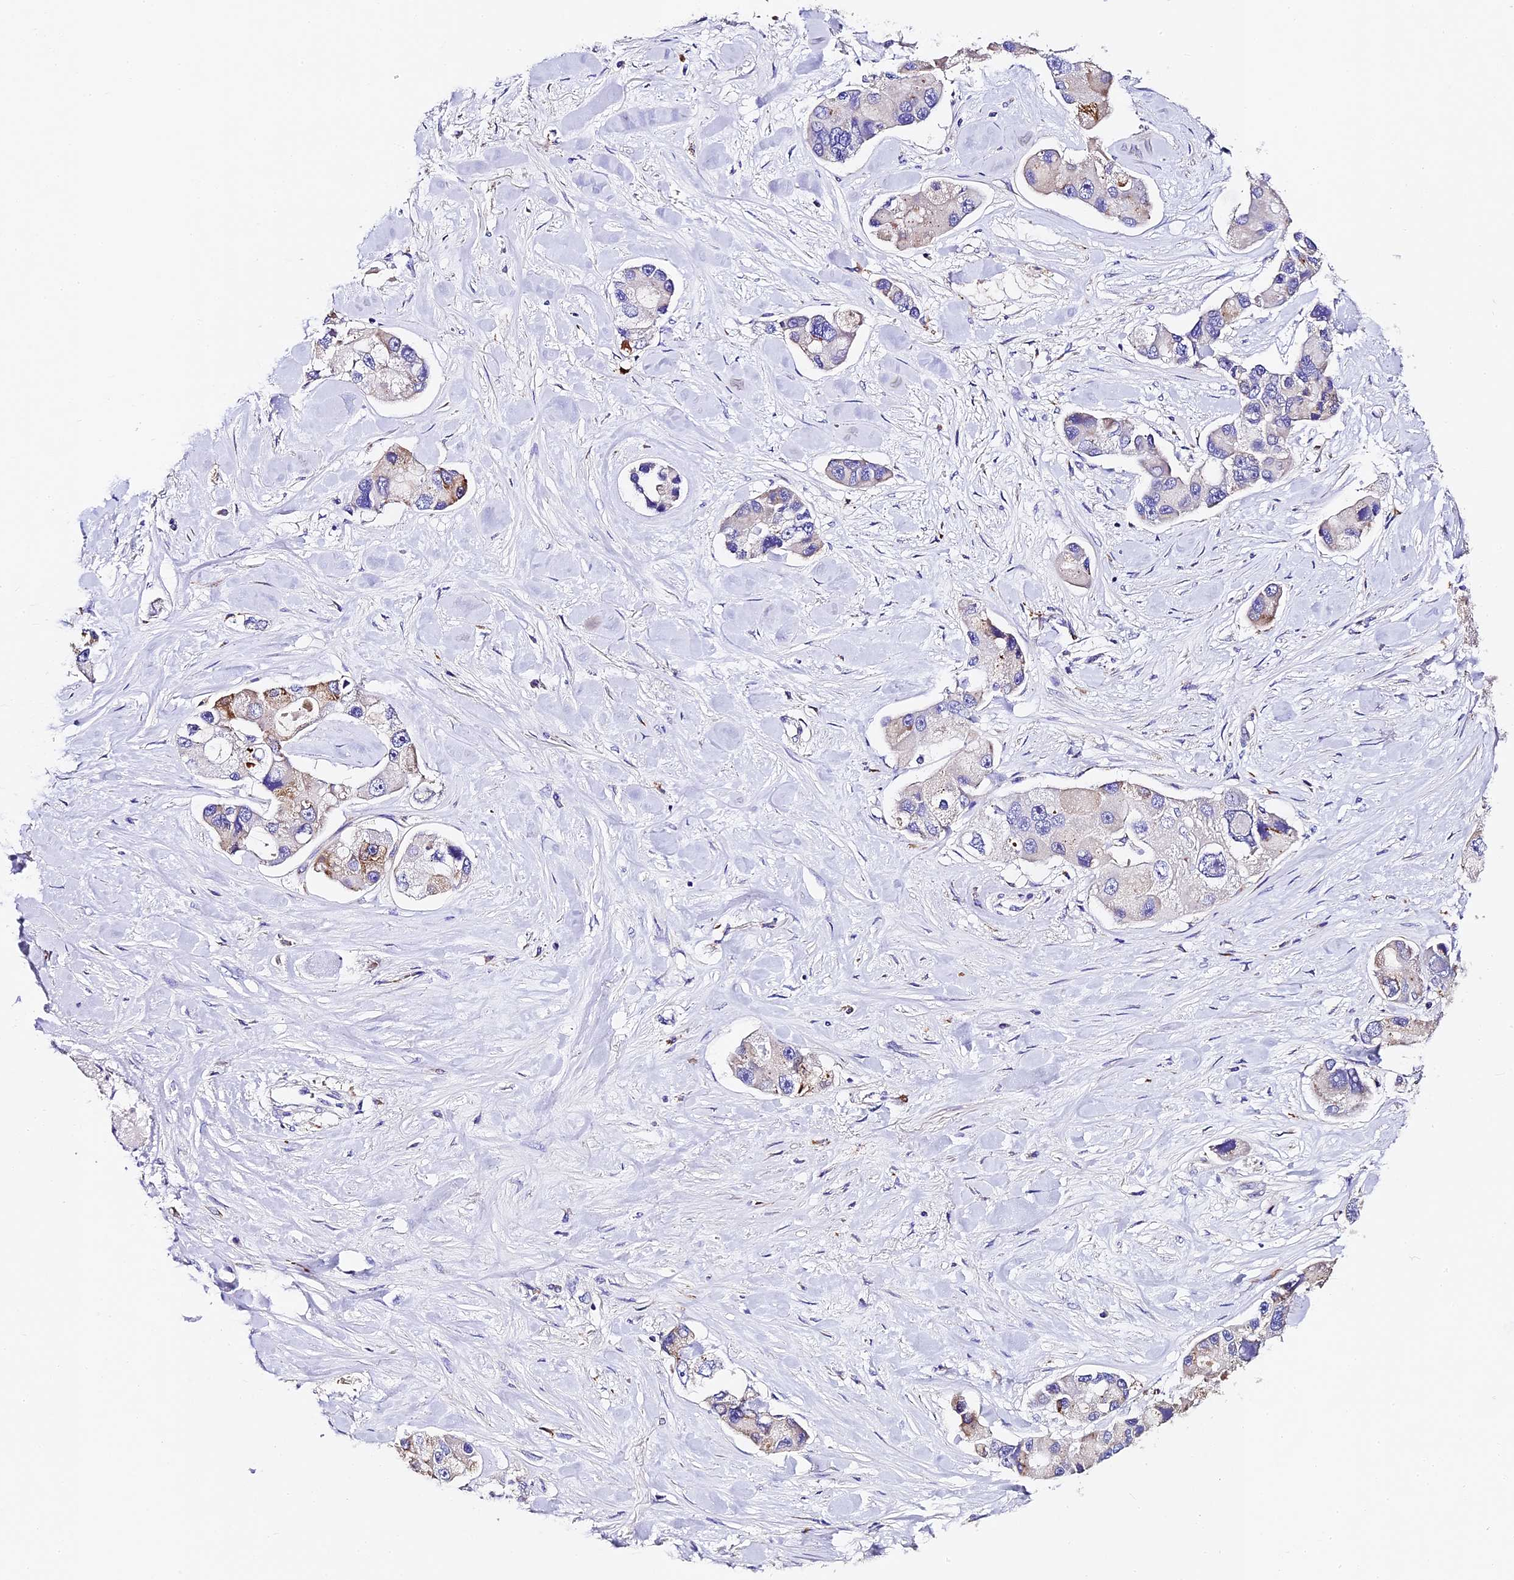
{"staining": {"intensity": "moderate", "quantity": "25%-75%", "location": "cytoplasmic/membranous"}, "tissue": "lung cancer", "cell_type": "Tumor cells", "image_type": "cancer", "snomed": [{"axis": "morphology", "description": "Adenocarcinoma, NOS"}, {"axis": "topography", "description": "Lung"}], "caption": "This micrograph reveals immunohistochemistry staining of human lung cancer, with medium moderate cytoplasmic/membranous positivity in approximately 25%-75% of tumor cells.", "gene": "FREM3", "patient": {"sex": "female", "age": 54}}